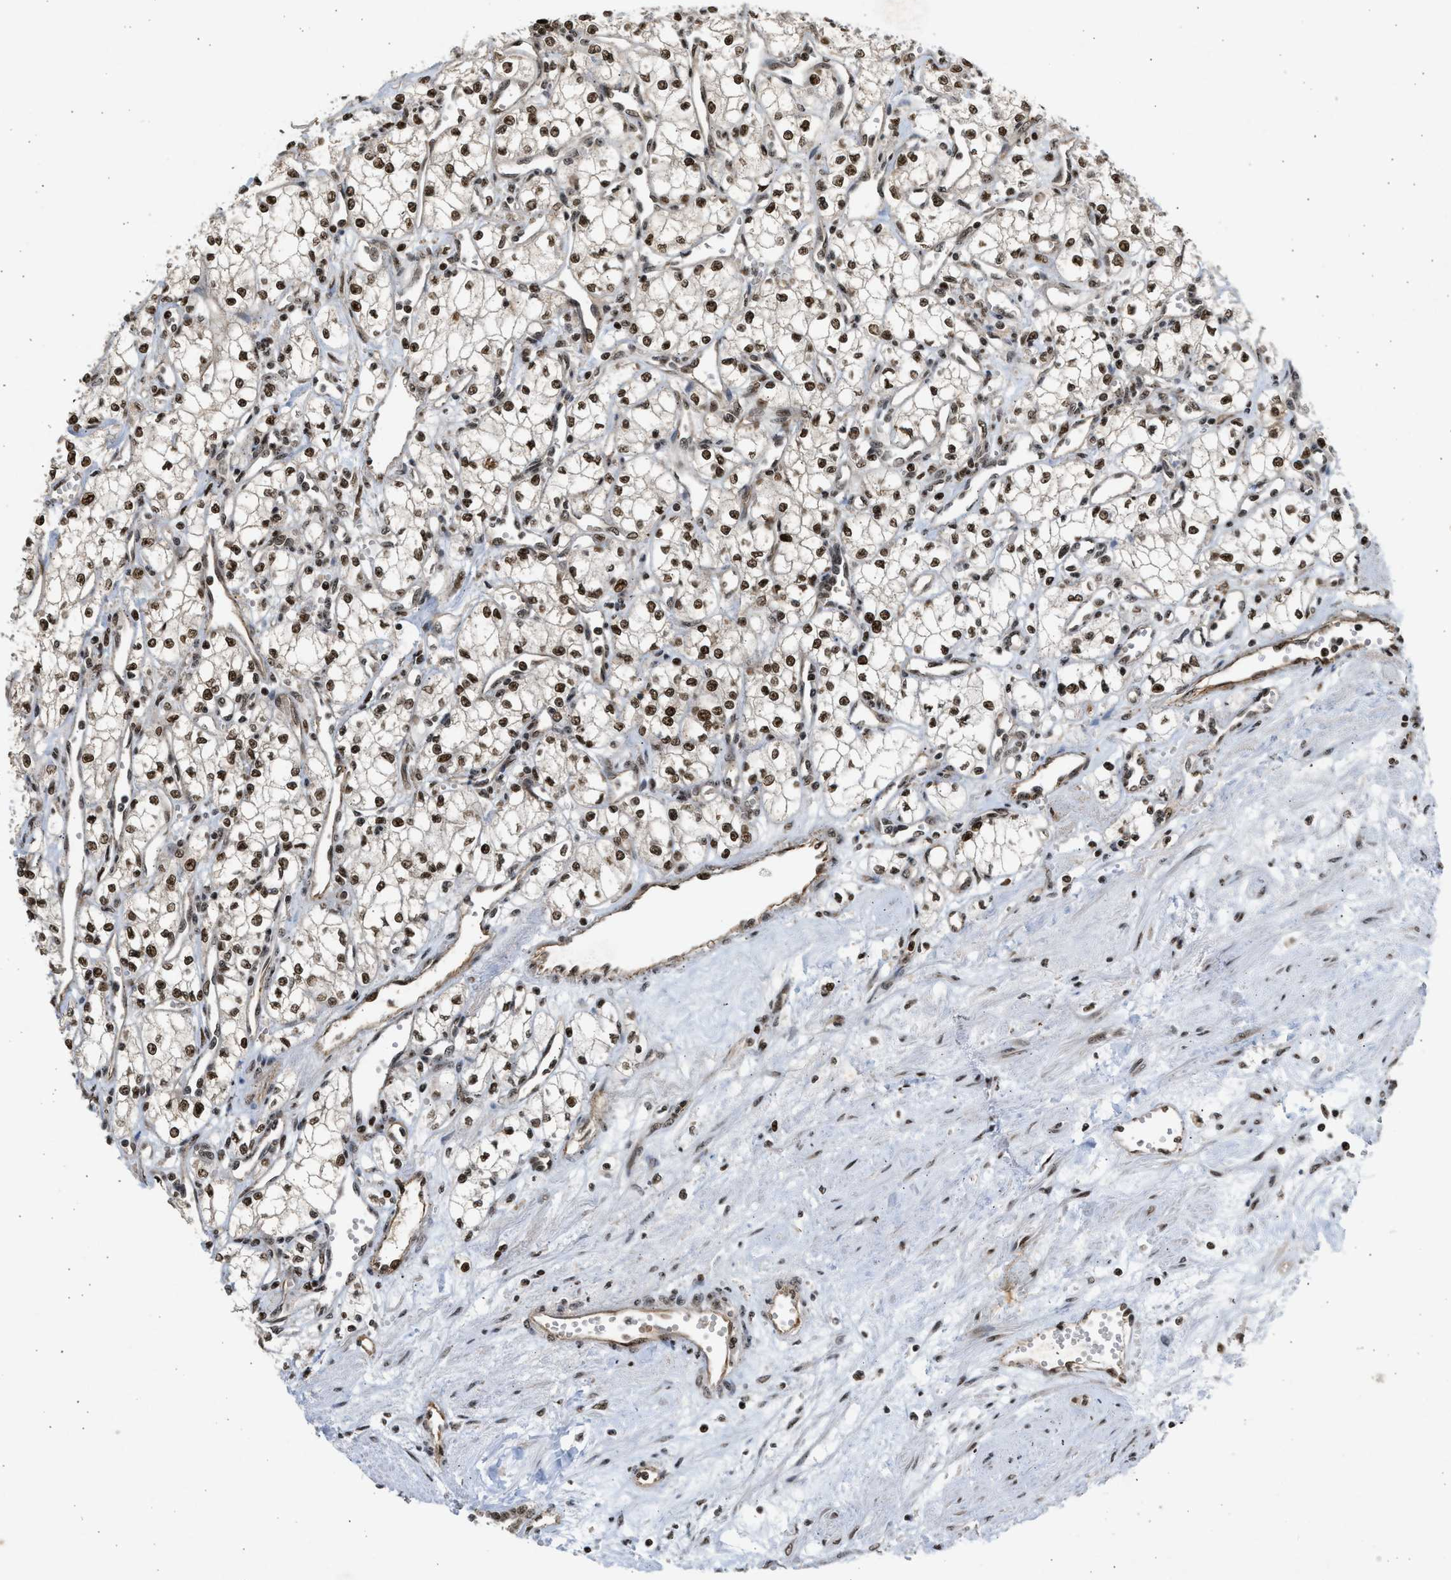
{"staining": {"intensity": "strong", "quantity": ">75%", "location": "nuclear"}, "tissue": "renal cancer", "cell_type": "Tumor cells", "image_type": "cancer", "snomed": [{"axis": "morphology", "description": "Adenocarcinoma, NOS"}, {"axis": "topography", "description": "Kidney"}], "caption": "A histopathology image showing strong nuclear expression in about >75% of tumor cells in renal cancer, as visualized by brown immunohistochemical staining.", "gene": "TFDP2", "patient": {"sex": "male", "age": 59}}